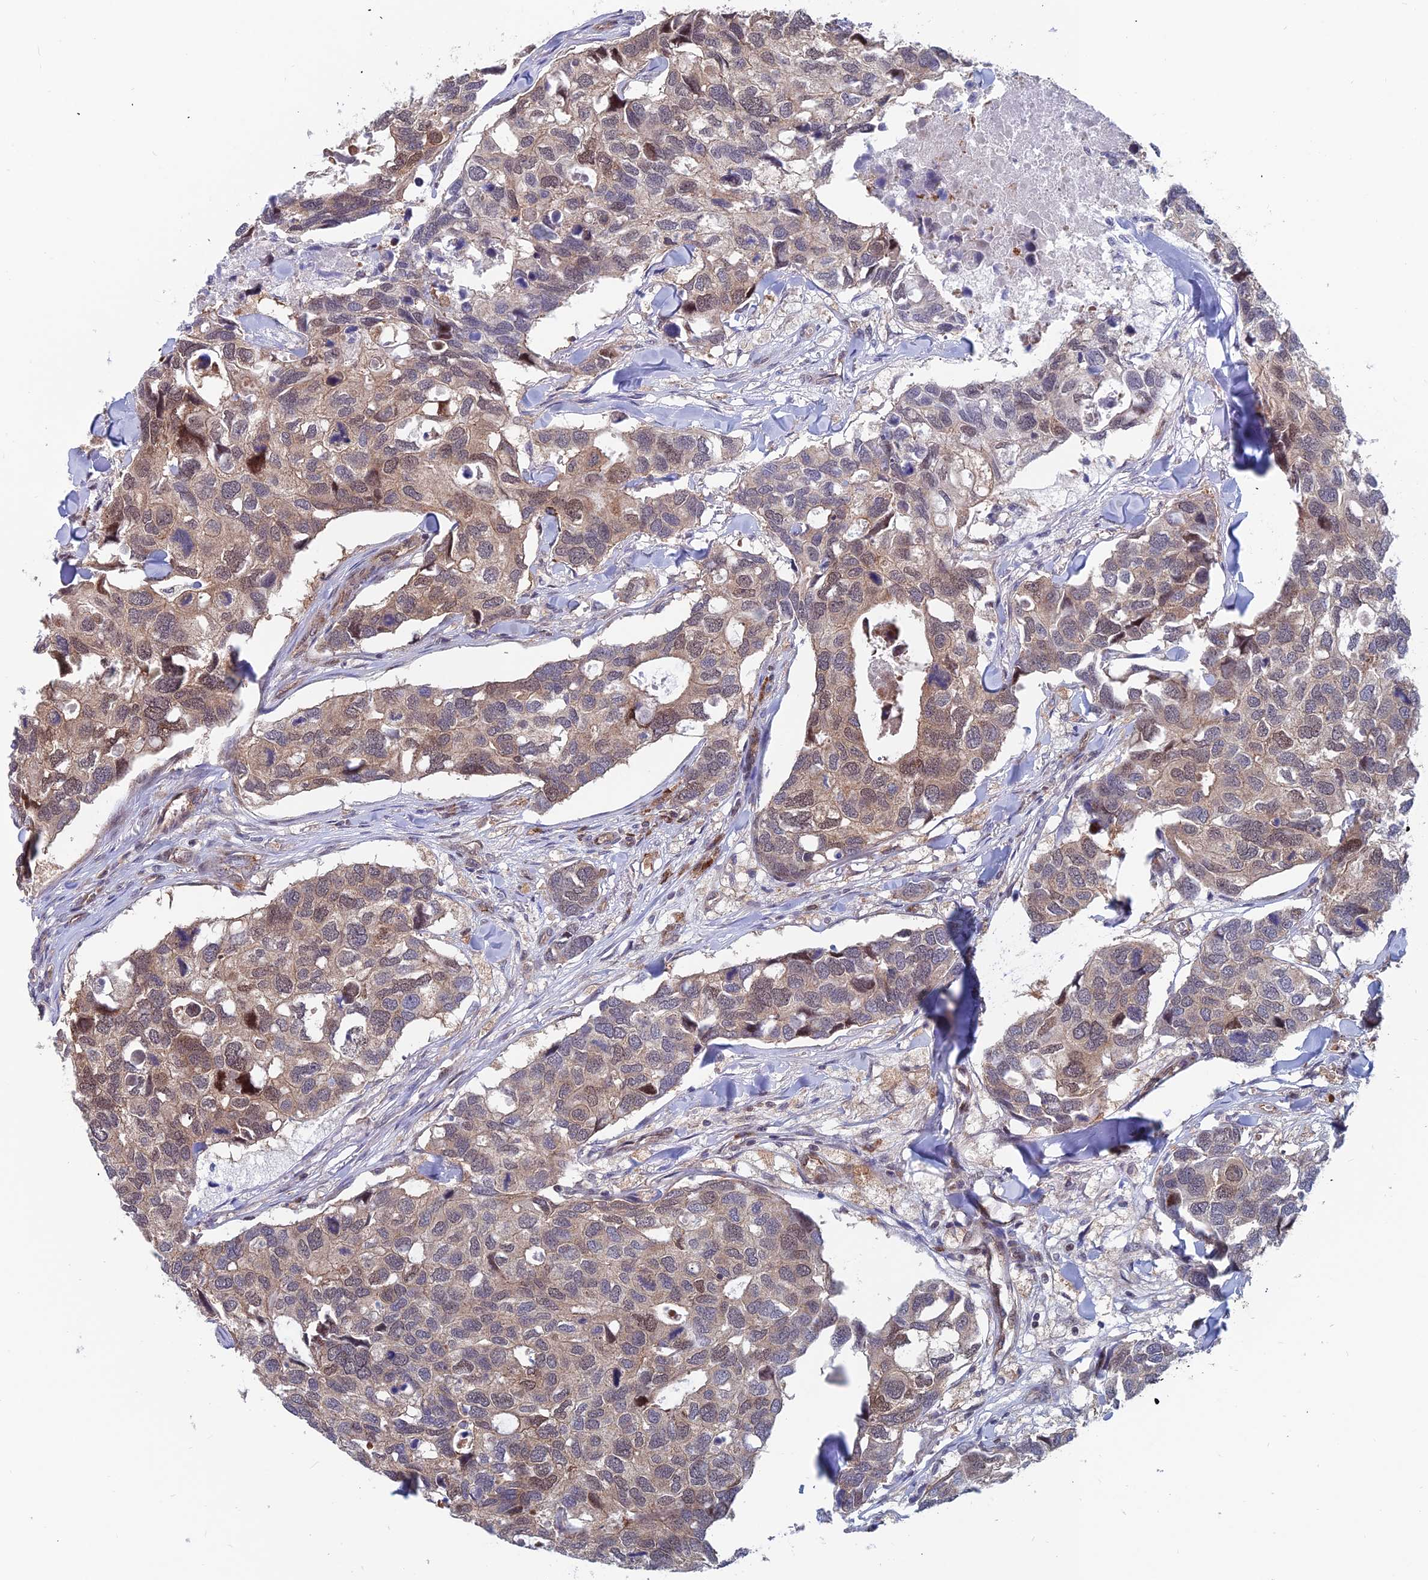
{"staining": {"intensity": "weak", "quantity": ">75%", "location": "cytoplasmic/membranous,nuclear"}, "tissue": "breast cancer", "cell_type": "Tumor cells", "image_type": "cancer", "snomed": [{"axis": "morphology", "description": "Duct carcinoma"}, {"axis": "topography", "description": "Breast"}], "caption": "Immunohistochemistry image of neoplastic tissue: intraductal carcinoma (breast) stained using IHC shows low levels of weak protein expression localized specifically in the cytoplasmic/membranous and nuclear of tumor cells, appearing as a cytoplasmic/membranous and nuclear brown color.", "gene": "IGBP1", "patient": {"sex": "female", "age": 83}}